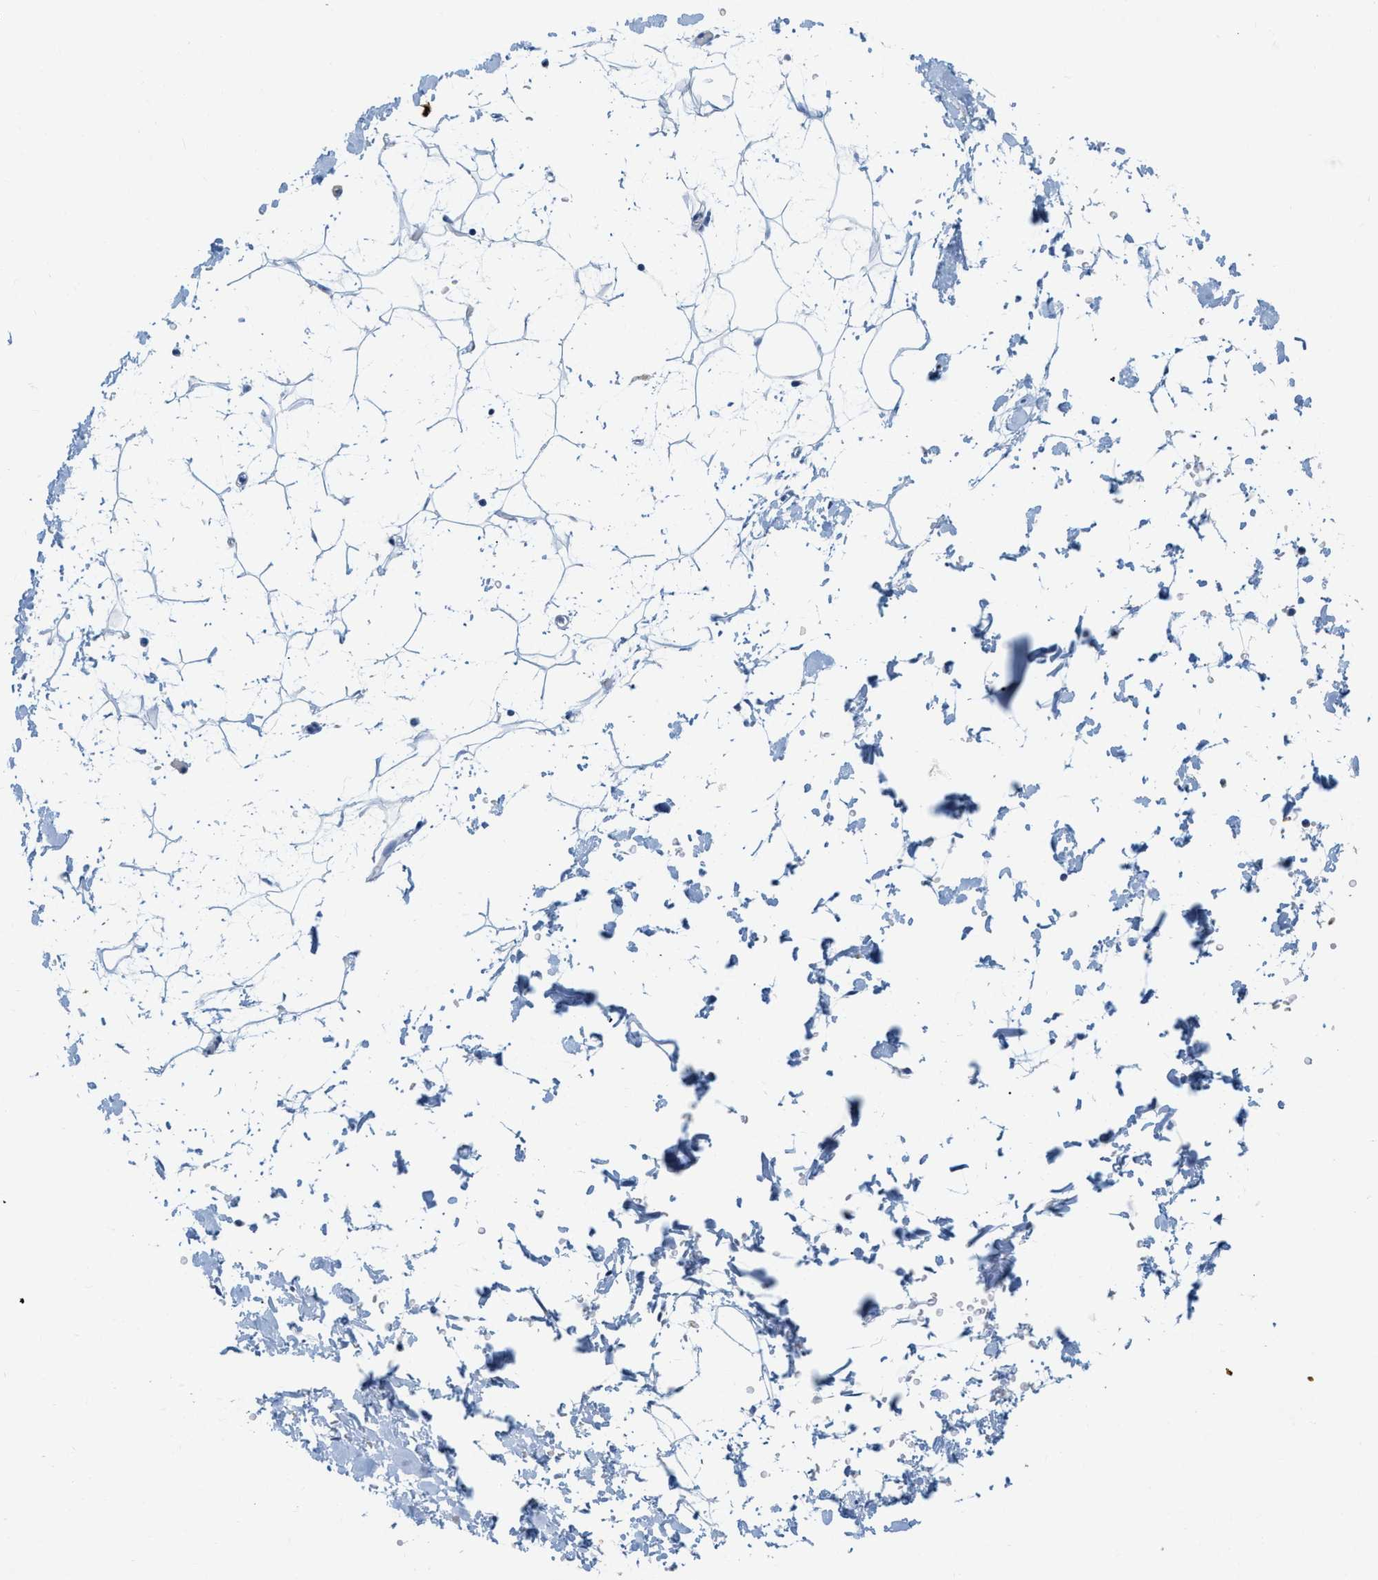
{"staining": {"intensity": "negative", "quantity": "none", "location": "none"}, "tissue": "adipose tissue", "cell_type": "Adipocytes", "image_type": "normal", "snomed": [{"axis": "morphology", "description": "Normal tissue, NOS"}, {"axis": "topography", "description": "Soft tissue"}], "caption": "The IHC photomicrograph has no significant positivity in adipocytes of adipose tissue. (DAB IHC visualized using brightfield microscopy, high magnification).", "gene": "EIF2AK2", "patient": {"sex": "male", "age": 72}}